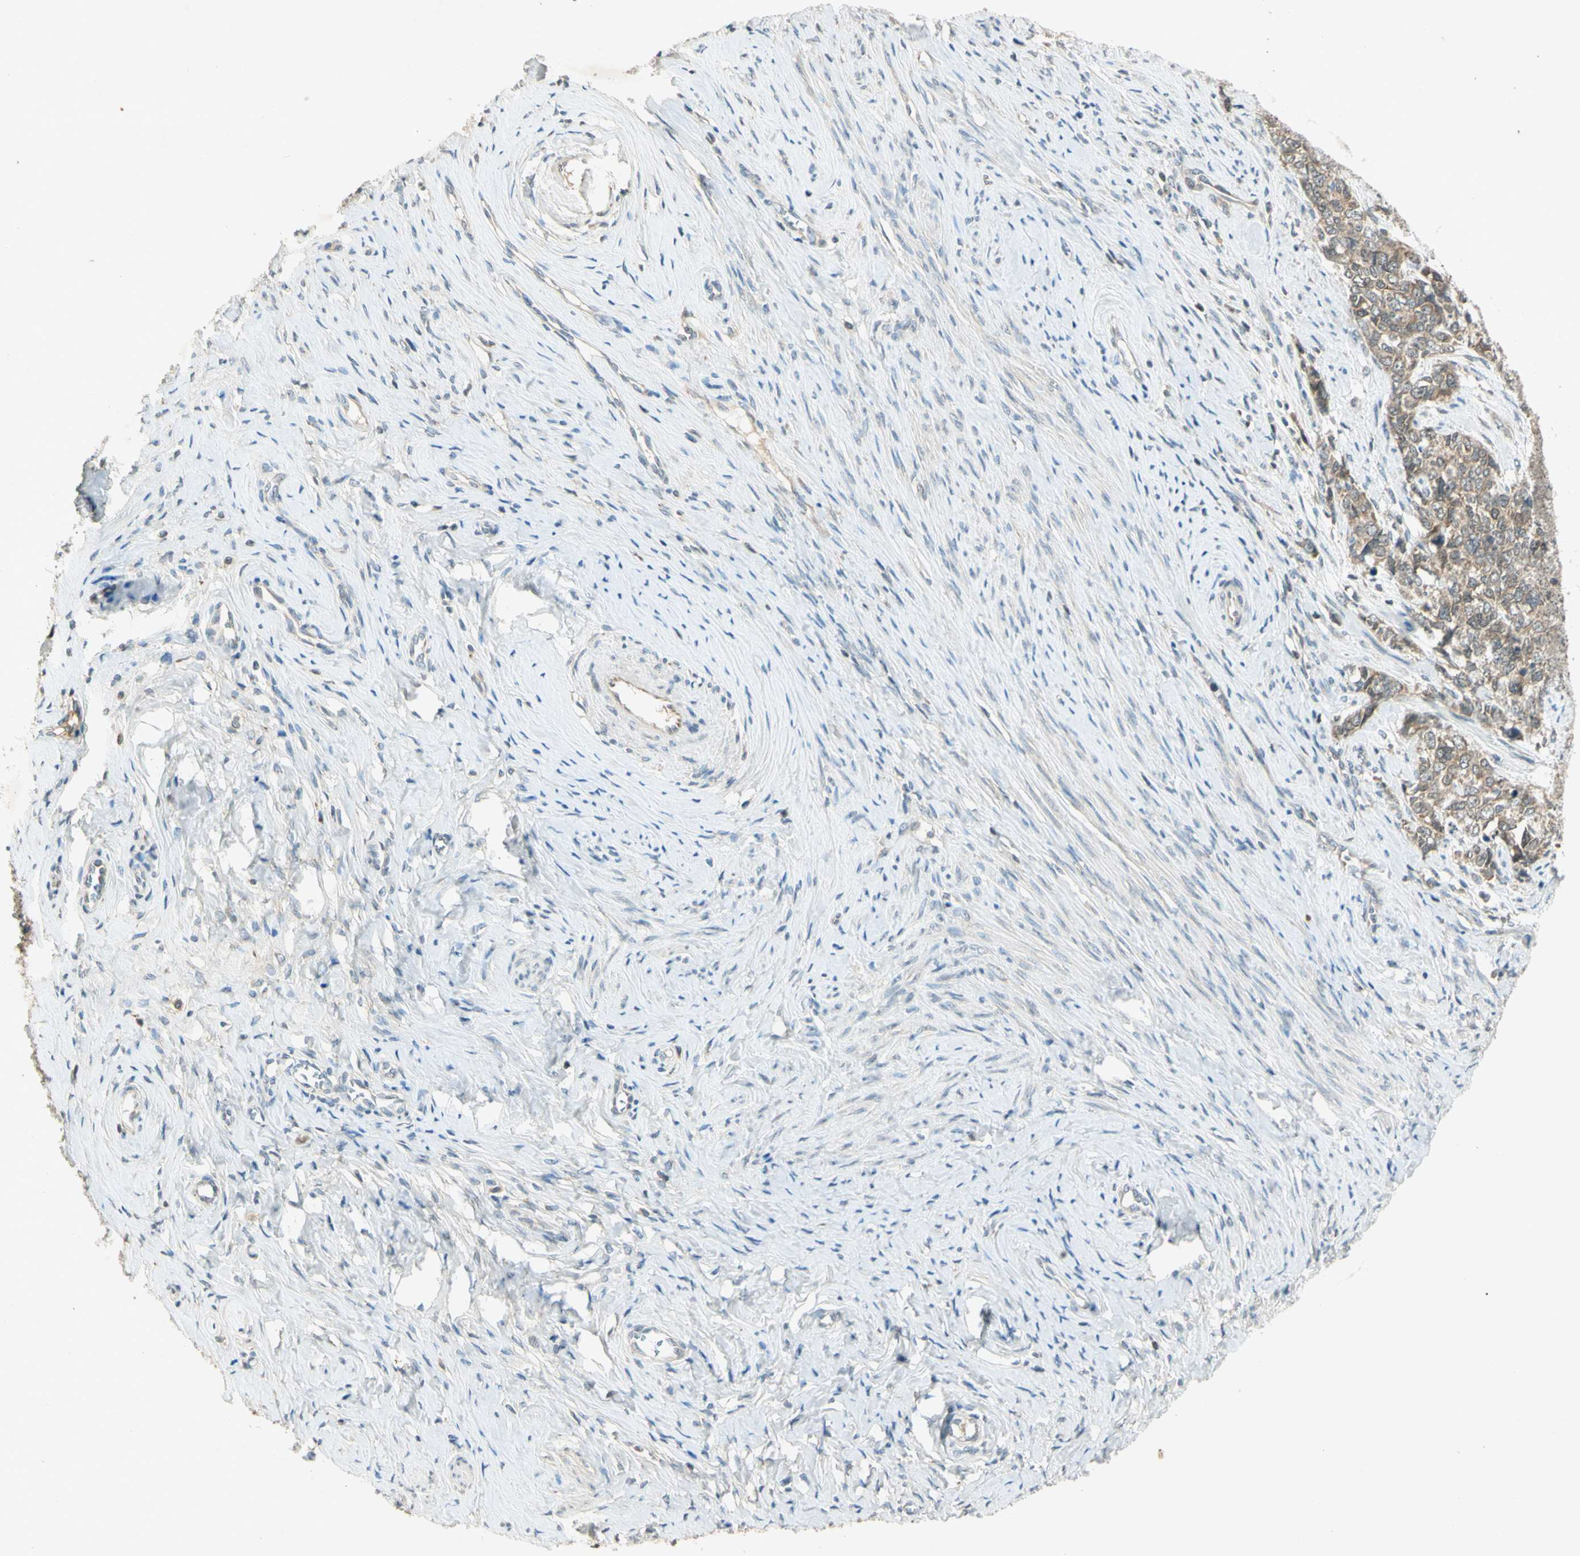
{"staining": {"intensity": "moderate", "quantity": ">75%", "location": "cytoplasmic/membranous"}, "tissue": "cervical cancer", "cell_type": "Tumor cells", "image_type": "cancer", "snomed": [{"axis": "morphology", "description": "Squamous cell carcinoma, NOS"}, {"axis": "topography", "description": "Cervix"}], "caption": "The image shows immunohistochemical staining of cervical cancer (squamous cell carcinoma). There is moderate cytoplasmic/membranous staining is identified in approximately >75% of tumor cells.", "gene": "RPS6KB2", "patient": {"sex": "female", "age": 63}}